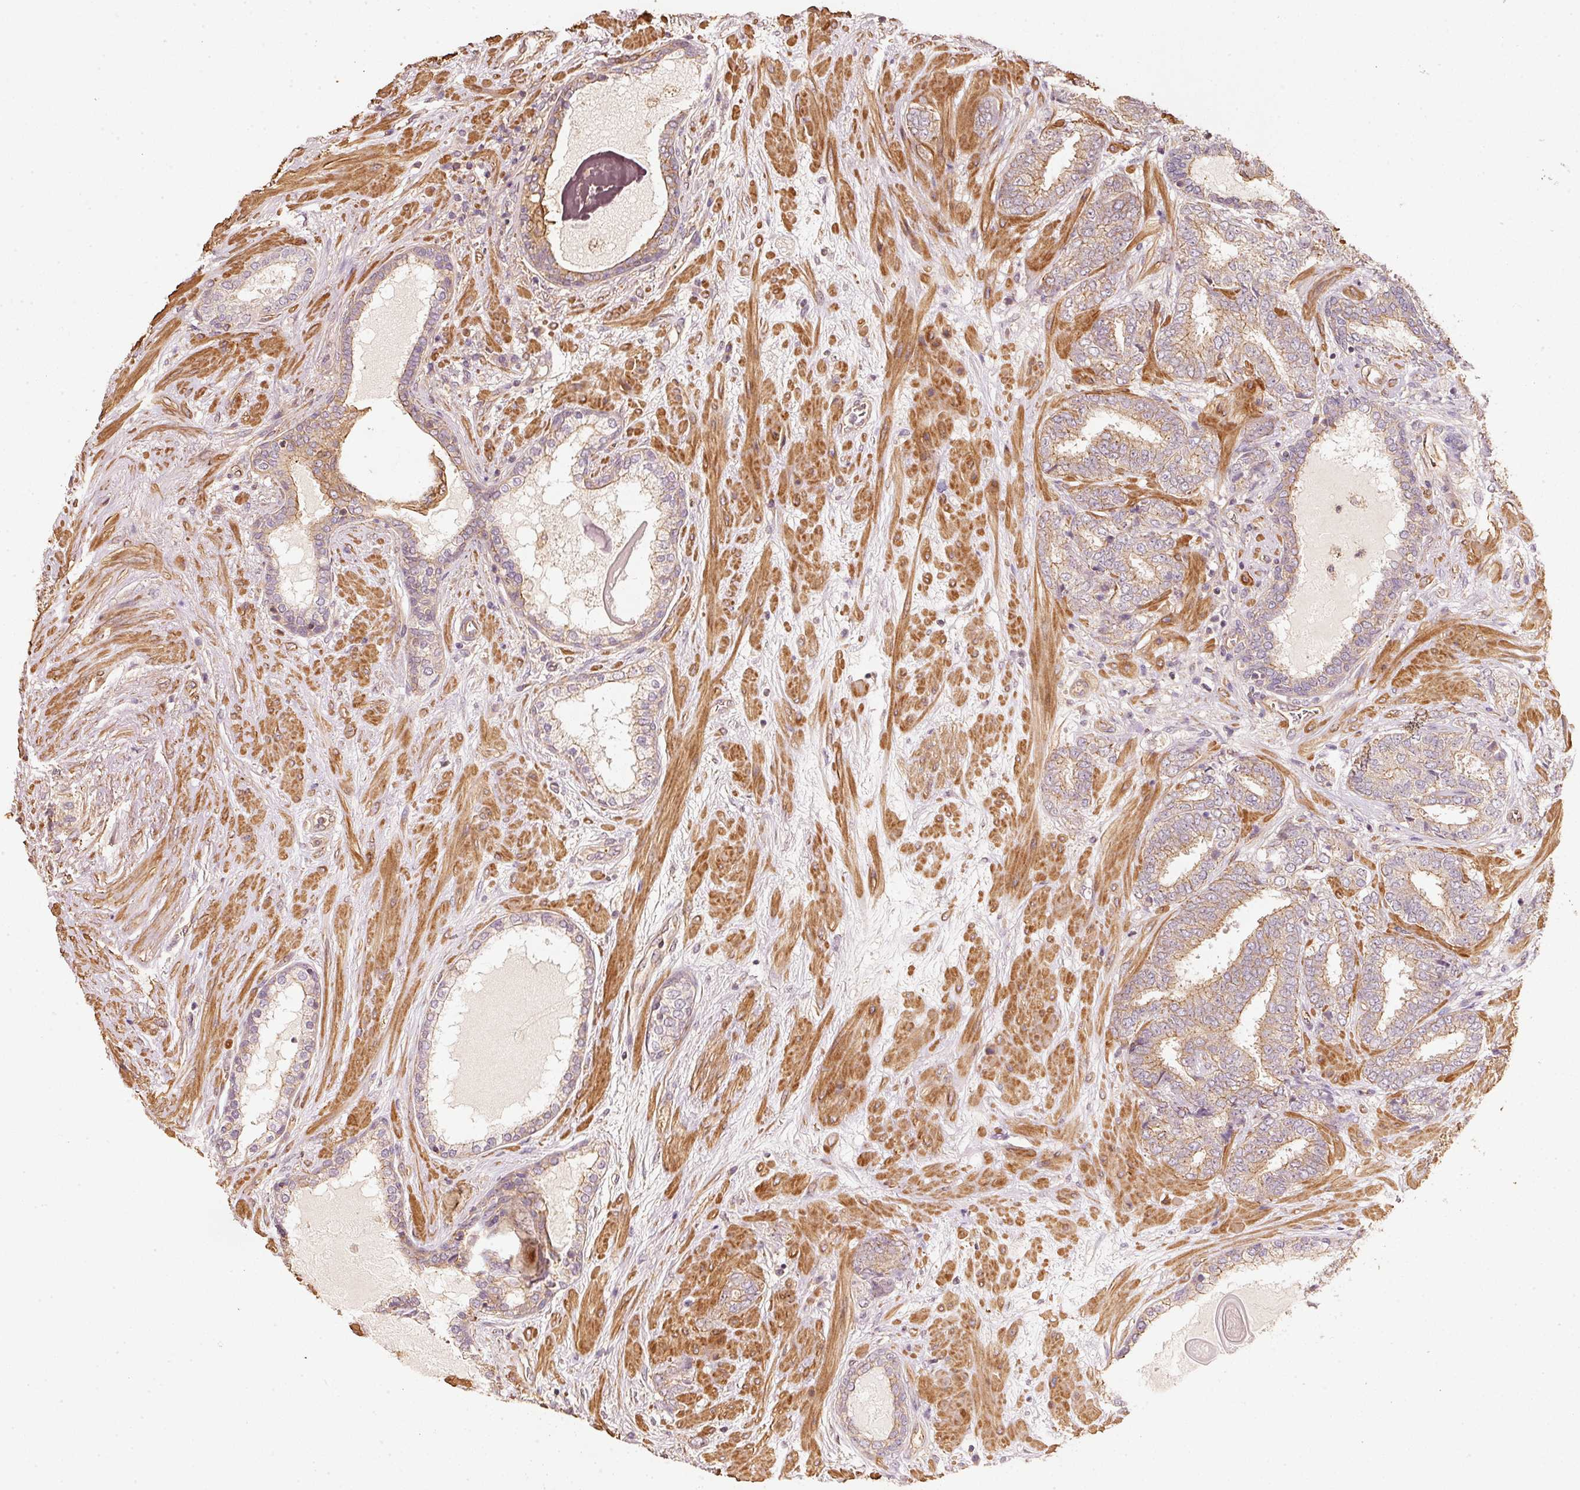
{"staining": {"intensity": "weak", "quantity": ">75%", "location": "cytoplasmic/membranous"}, "tissue": "prostate cancer", "cell_type": "Tumor cells", "image_type": "cancer", "snomed": [{"axis": "morphology", "description": "Adenocarcinoma, High grade"}, {"axis": "topography", "description": "Prostate"}], "caption": "Tumor cells demonstrate weak cytoplasmic/membranous expression in about >75% of cells in prostate cancer. (brown staining indicates protein expression, while blue staining denotes nuclei).", "gene": "CEP95", "patient": {"sex": "male", "age": 72}}